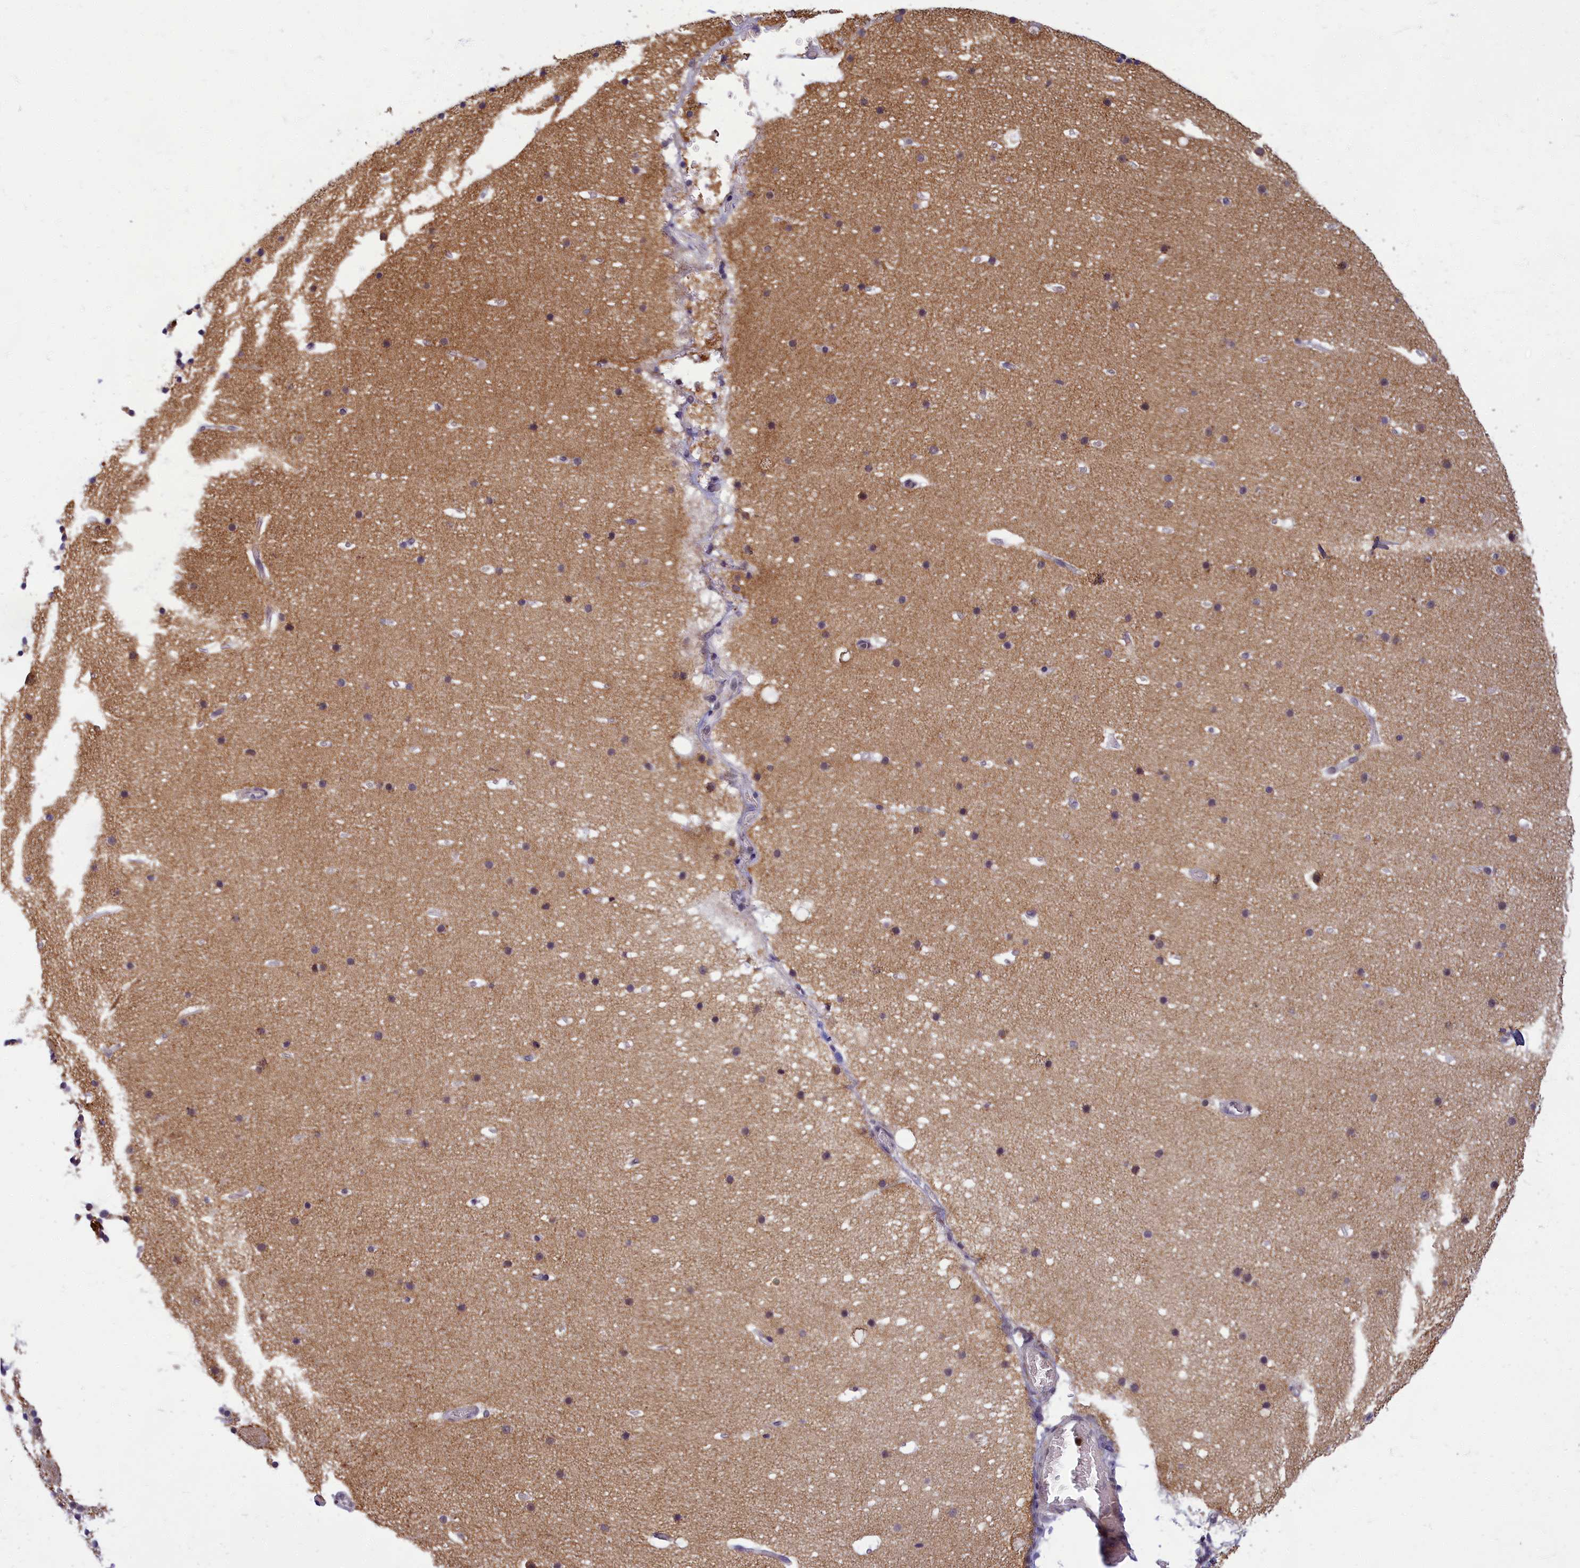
{"staining": {"intensity": "strong", "quantity": "25%-75%", "location": "cytoplasmic/membranous"}, "tissue": "cerebellum", "cell_type": "Cells in granular layer", "image_type": "normal", "snomed": [{"axis": "morphology", "description": "Normal tissue, NOS"}, {"axis": "topography", "description": "Cerebellum"}], "caption": "Immunohistochemistry (IHC) photomicrograph of benign cerebellum: cerebellum stained using immunohistochemistry reveals high levels of strong protein expression localized specifically in the cytoplasmic/membranous of cells in granular layer, appearing as a cytoplasmic/membranous brown color.", "gene": "EARS2", "patient": {"sex": "male", "age": 57}}